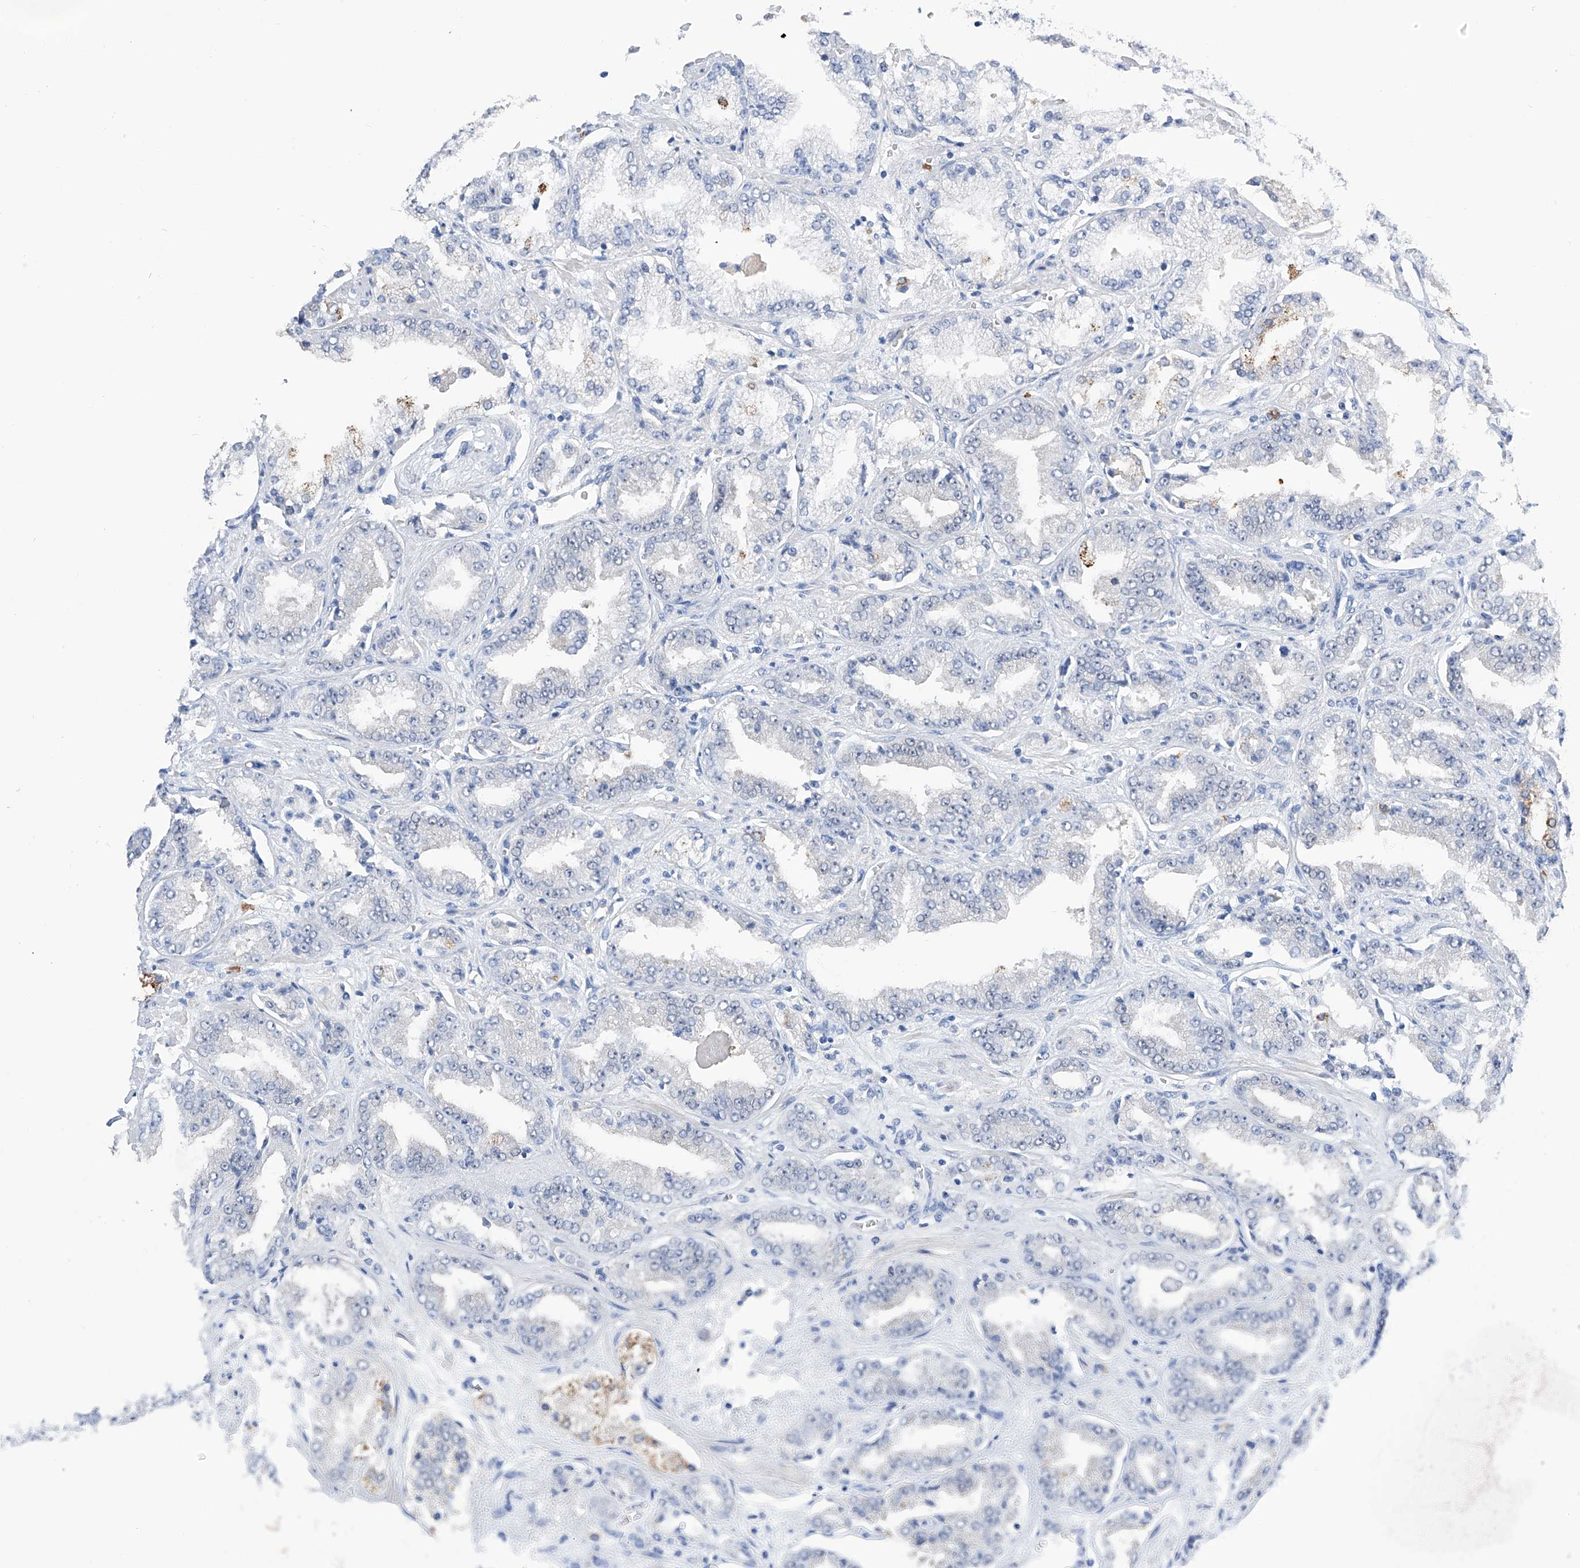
{"staining": {"intensity": "negative", "quantity": "none", "location": "none"}, "tissue": "prostate cancer", "cell_type": "Tumor cells", "image_type": "cancer", "snomed": [{"axis": "morphology", "description": "Adenocarcinoma, High grade"}, {"axis": "topography", "description": "Prostate"}], "caption": "This is a histopathology image of immunohistochemistry (IHC) staining of prostate high-grade adenocarcinoma, which shows no expression in tumor cells.", "gene": "PGM3", "patient": {"sex": "male", "age": 71}}